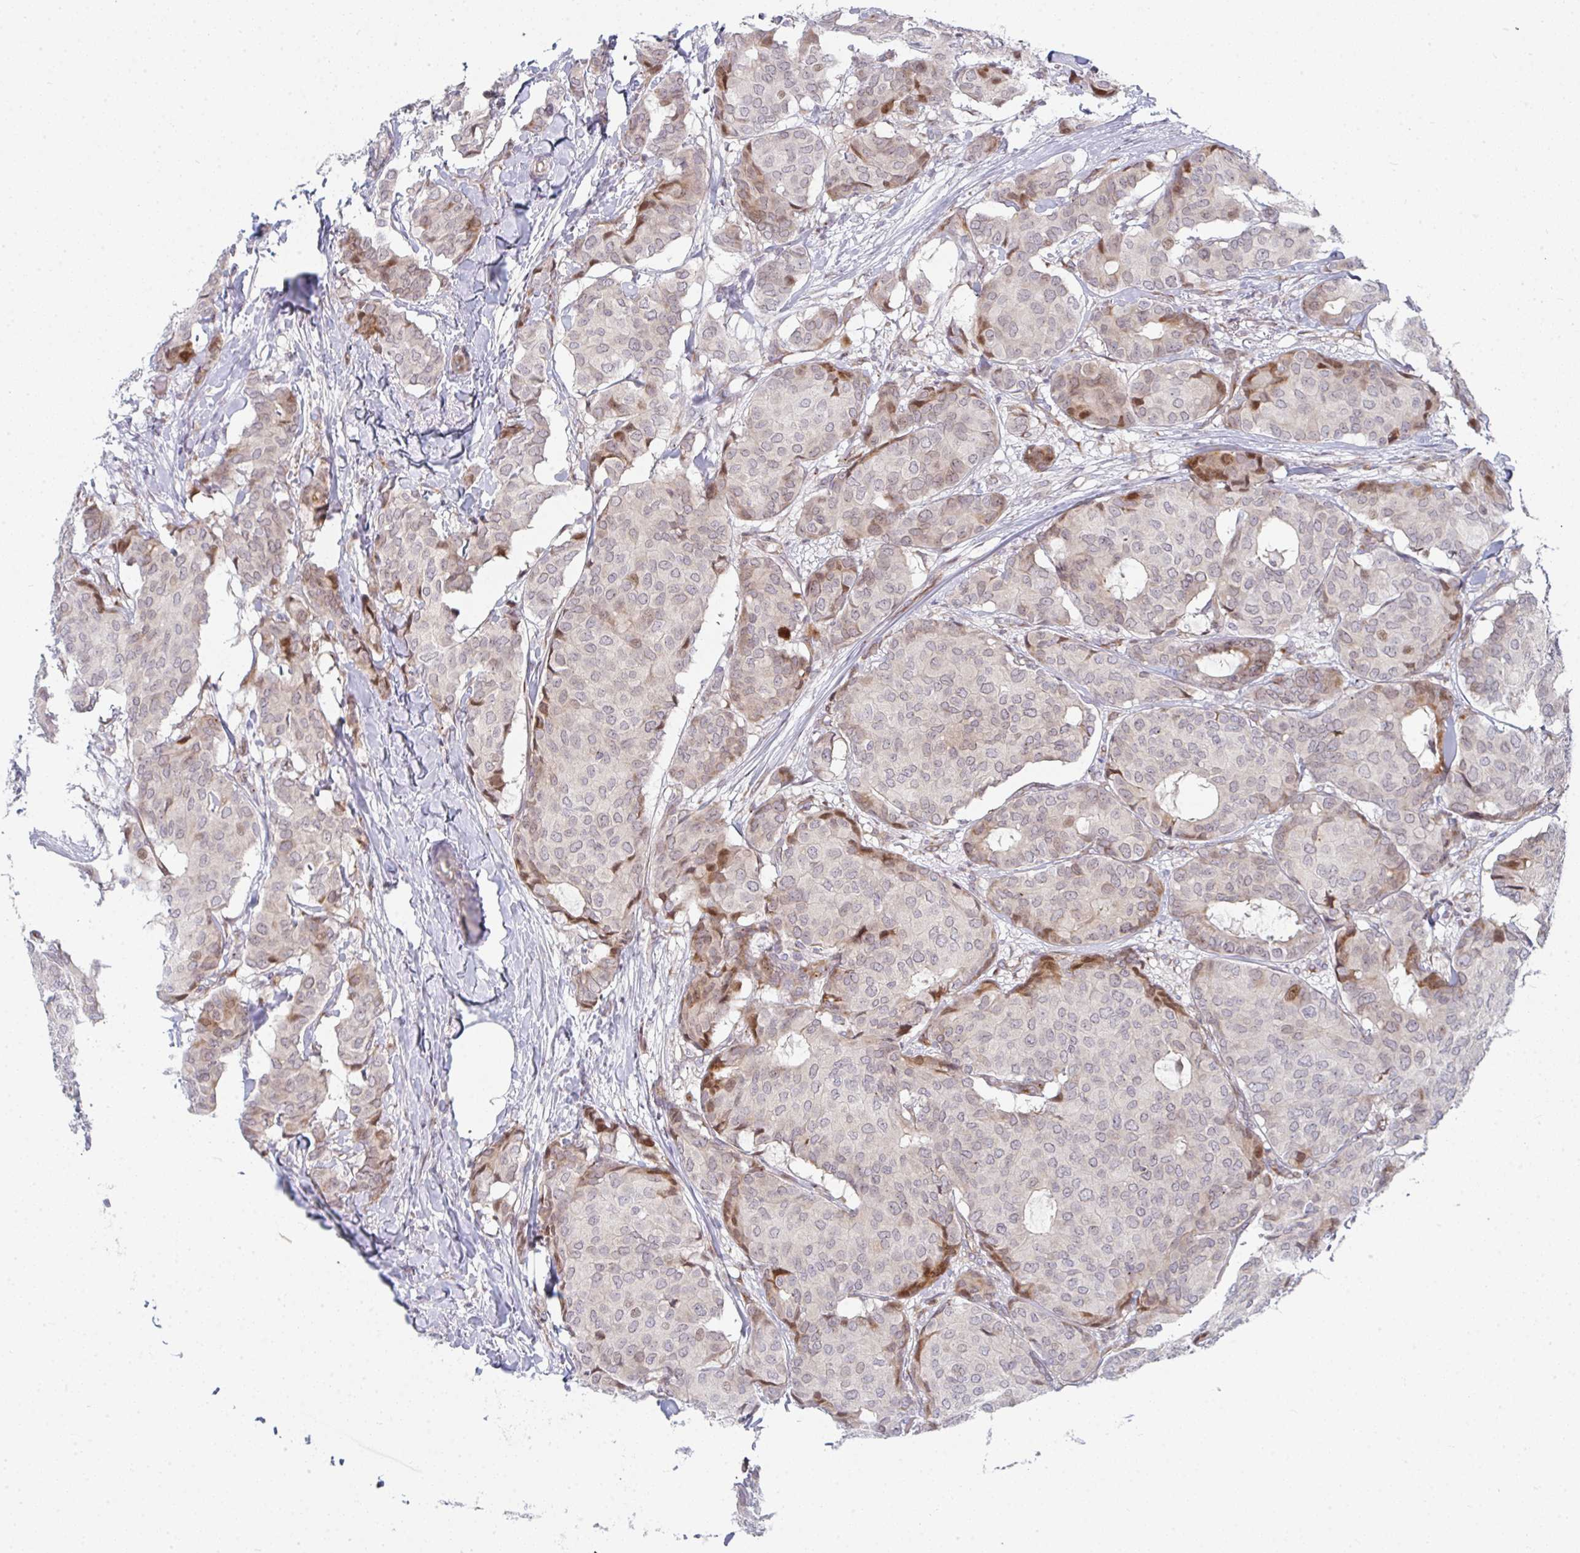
{"staining": {"intensity": "moderate", "quantity": "<25%", "location": "cytoplasmic/membranous,nuclear"}, "tissue": "breast cancer", "cell_type": "Tumor cells", "image_type": "cancer", "snomed": [{"axis": "morphology", "description": "Duct carcinoma"}, {"axis": "topography", "description": "Breast"}], "caption": "Human breast cancer (infiltrating ductal carcinoma) stained with a brown dye exhibits moderate cytoplasmic/membranous and nuclear positive staining in approximately <25% of tumor cells.", "gene": "PRKCH", "patient": {"sex": "female", "age": 75}}